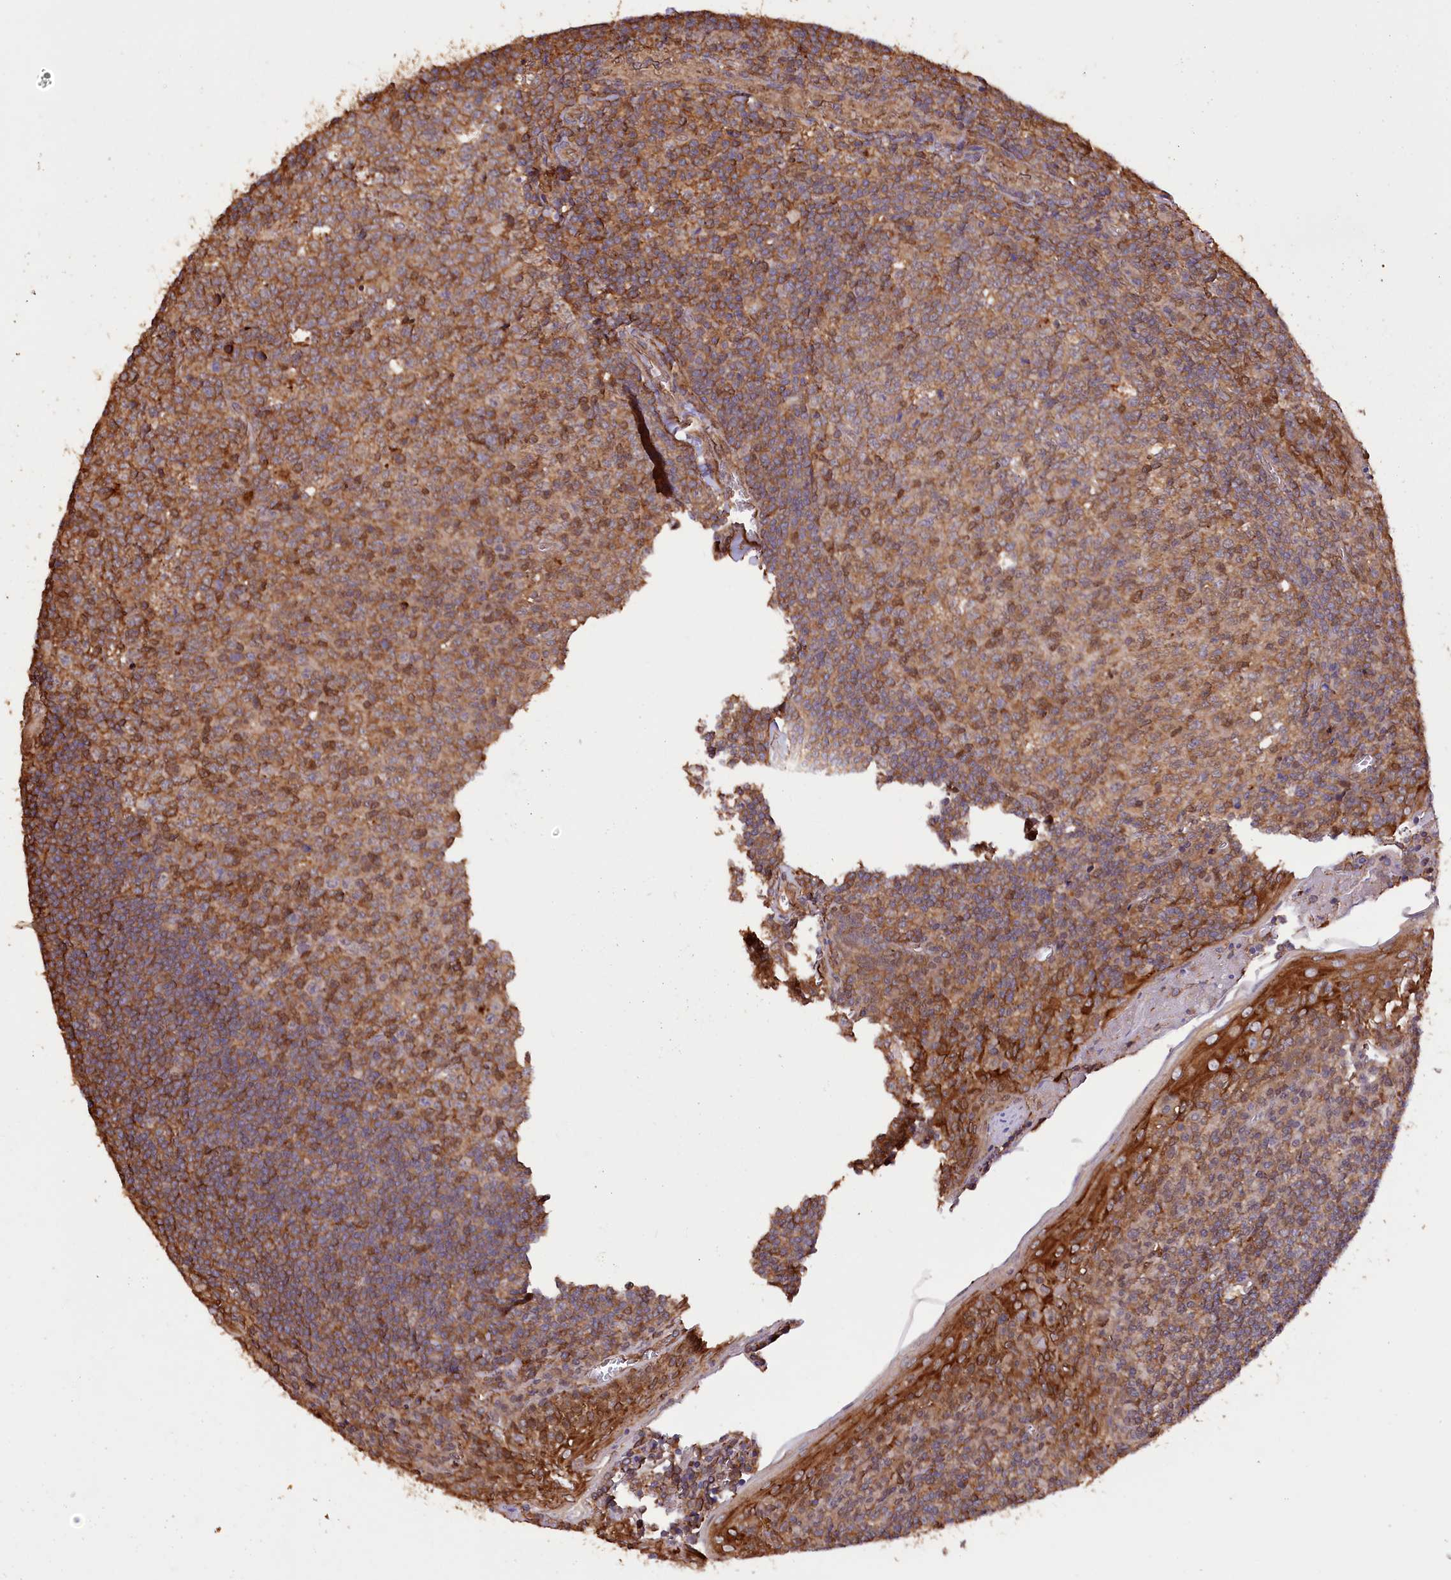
{"staining": {"intensity": "moderate", "quantity": ">75%", "location": "cytoplasmic/membranous"}, "tissue": "tonsil", "cell_type": "Germinal center cells", "image_type": "normal", "snomed": [{"axis": "morphology", "description": "Normal tissue, NOS"}, {"axis": "topography", "description": "Tonsil"}], "caption": "Tonsil stained with immunohistochemistry demonstrates moderate cytoplasmic/membranous staining in approximately >75% of germinal center cells.", "gene": "DPP3", "patient": {"sex": "male", "age": 27}}